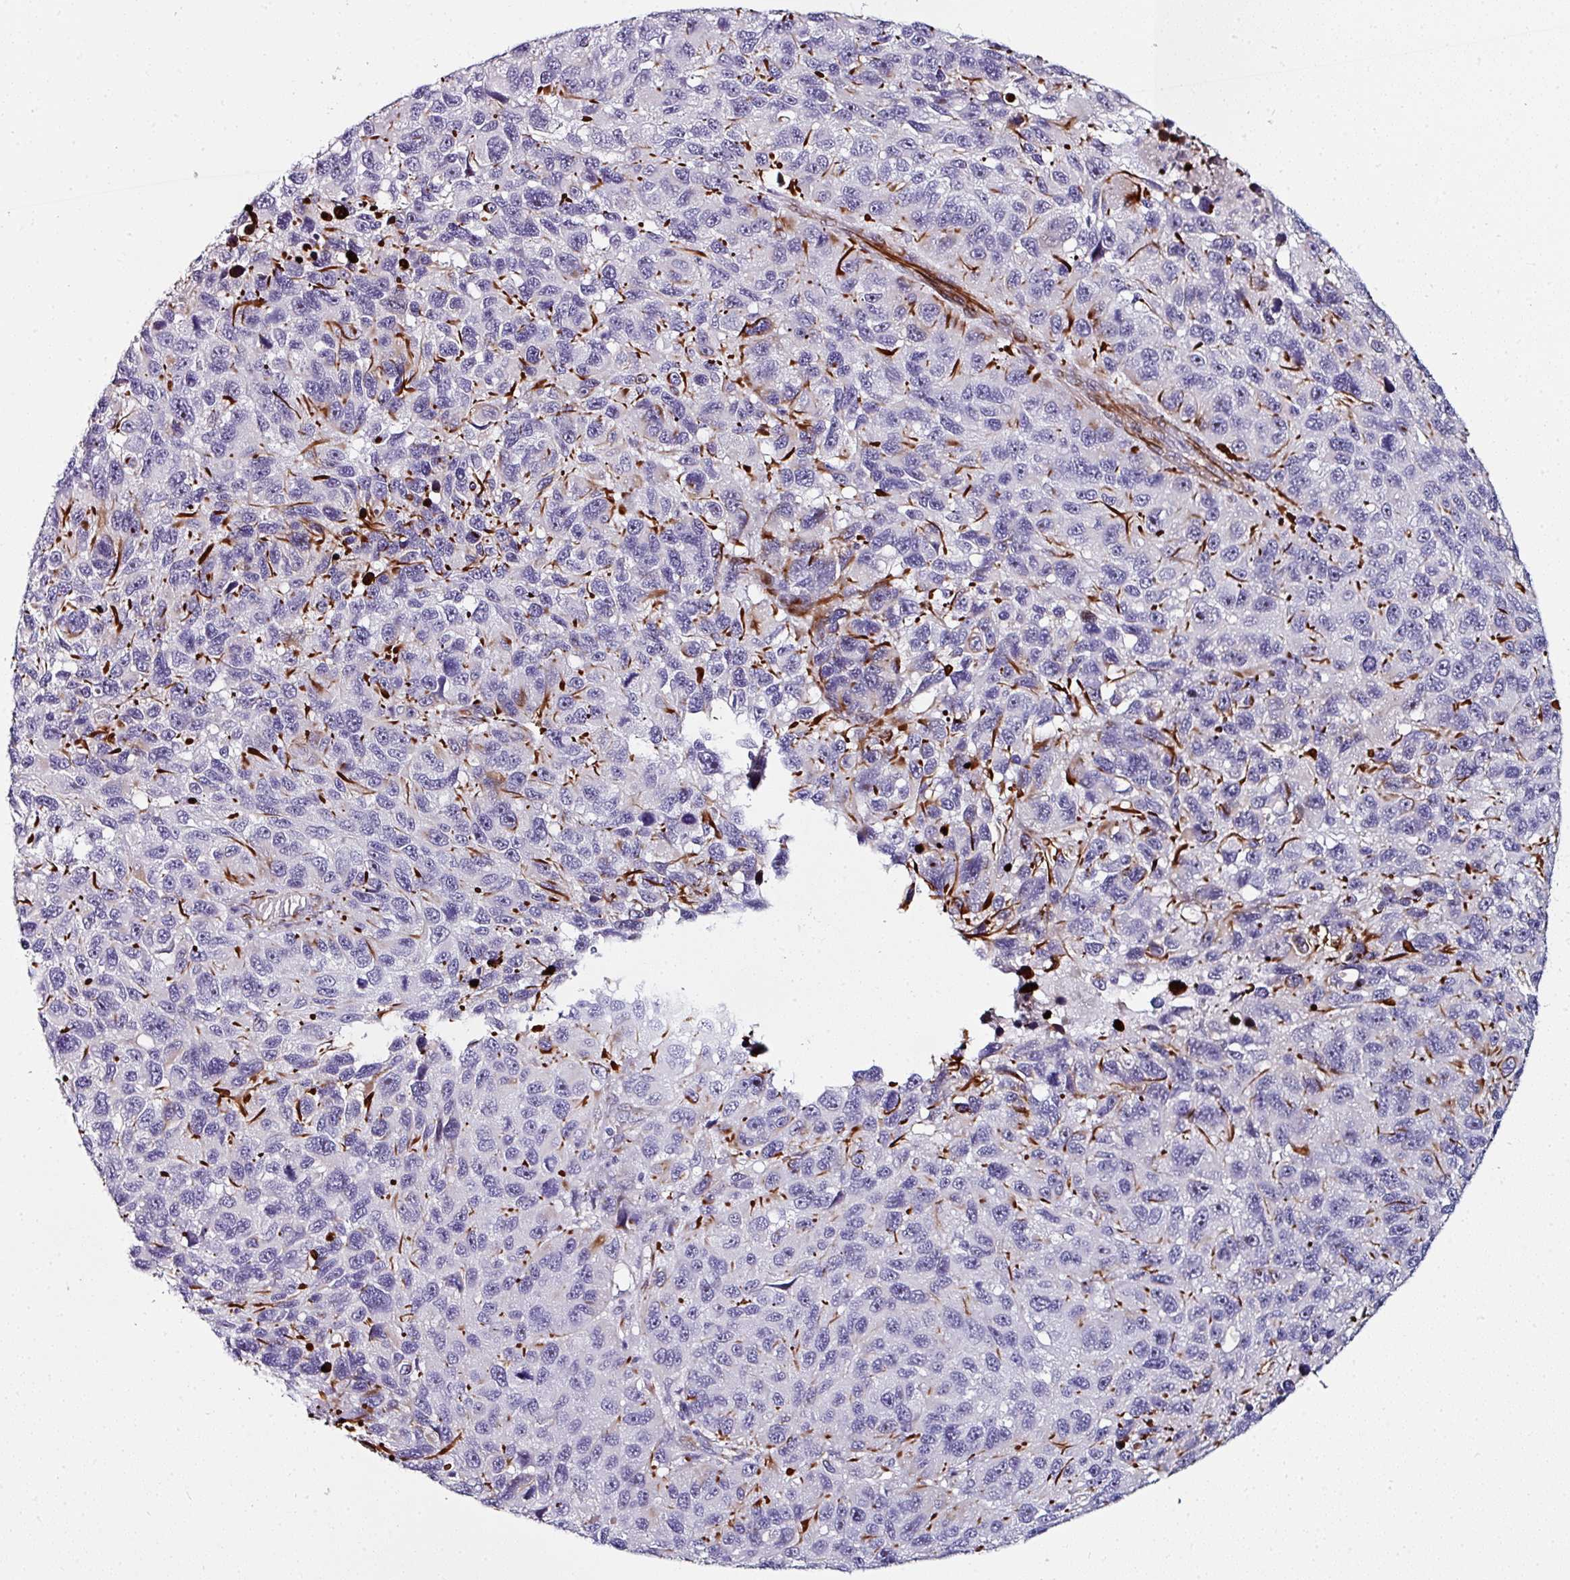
{"staining": {"intensity": "strong", "quantity": "<25%", "location": "cytoplasmic/membranous"}, "tissue": "melanoma", "cell_type": "Tumor cells", "image_type": "cancer", "snomed": [{"axis": "morphology", "description": "Malignant melanoma, NOS"}, {"axis": "topography", "description": "Skin"}], "caption": "Tumor cells show strong cytoplasmic/membranous expression in about <25% of cells in melanoma.", "gene": "TMPRSS9", "patient": {"sex": "male", "age": 53}}